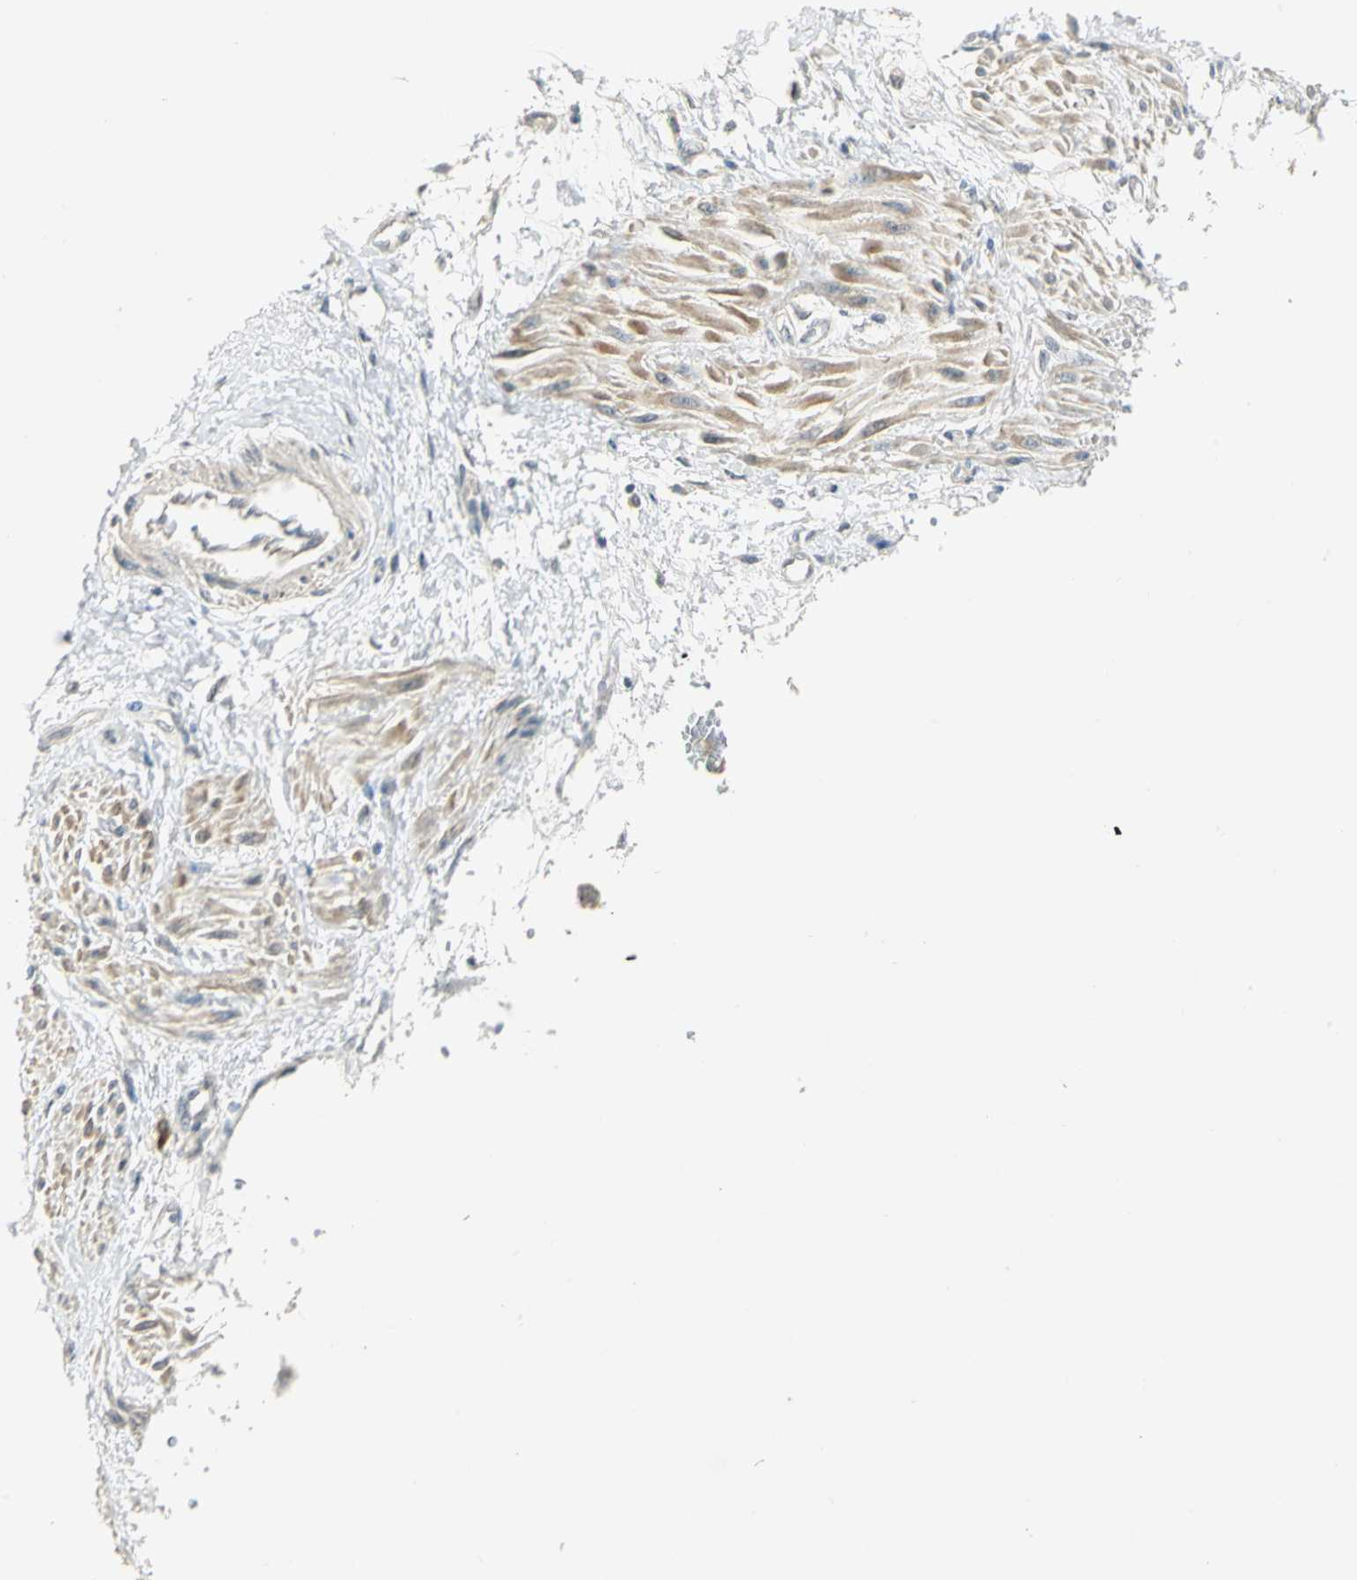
{"staining": {"intensity": "moderate", "quantity": "<25%", "location": "cytoplasmic/membranous"}, "tissue": "smooth muscle", "cell_type": "Smooth muscle cells", "image_type": "normal", "snomed": [{"axis": "morphology", "description": "Normal tissue, NOS"}, {"axis": "topography", "description": "Smooth muscle"}, {"axis": "topography", "description": "Uterus"}], "caption": "Immunohistochemistry (DAB) staining of benign smooth muscle reveals moderate cytoplasmic/membranous protein expression in about <25% of smooth muscle cells.", "gene": "PROC", "patient": {"sex": "female", "age": 39}}